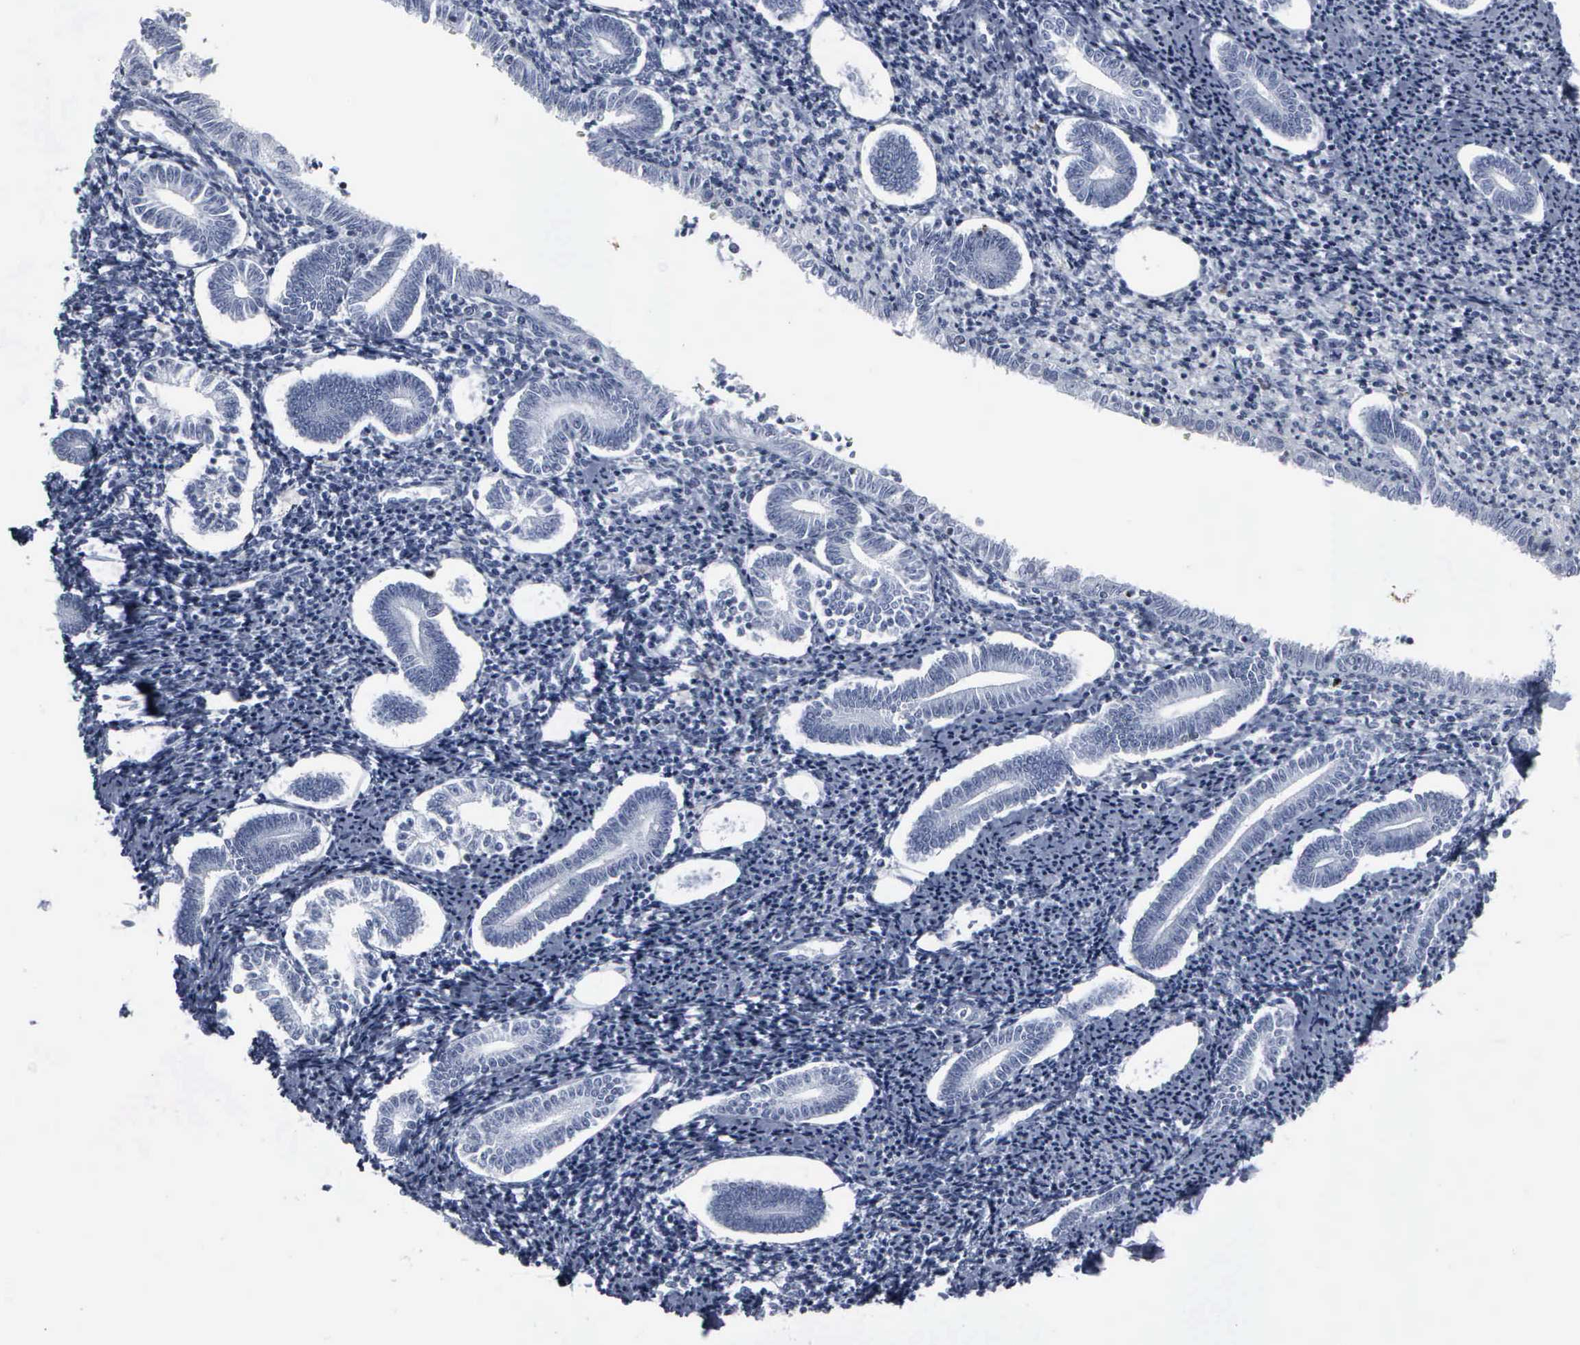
{"staining": {"intensity": "negative", "quantity": "none", "location": "none"}, "tissue": "endometrium", "cell_type": "Cells in endometrial stroma", "image_type": "normal", "snomed": [{"axis": "morphology", "description": "Normal tissue, NOS"}, {"axis": "topography", "description": "Endometrium"}], "caption": "Endometrium stained for a protein using immunohistochemistry exhibits no staining cells in endometrial stroma.", "gene": "CCND3", "patient": {"sex": "female", "age": 52}}